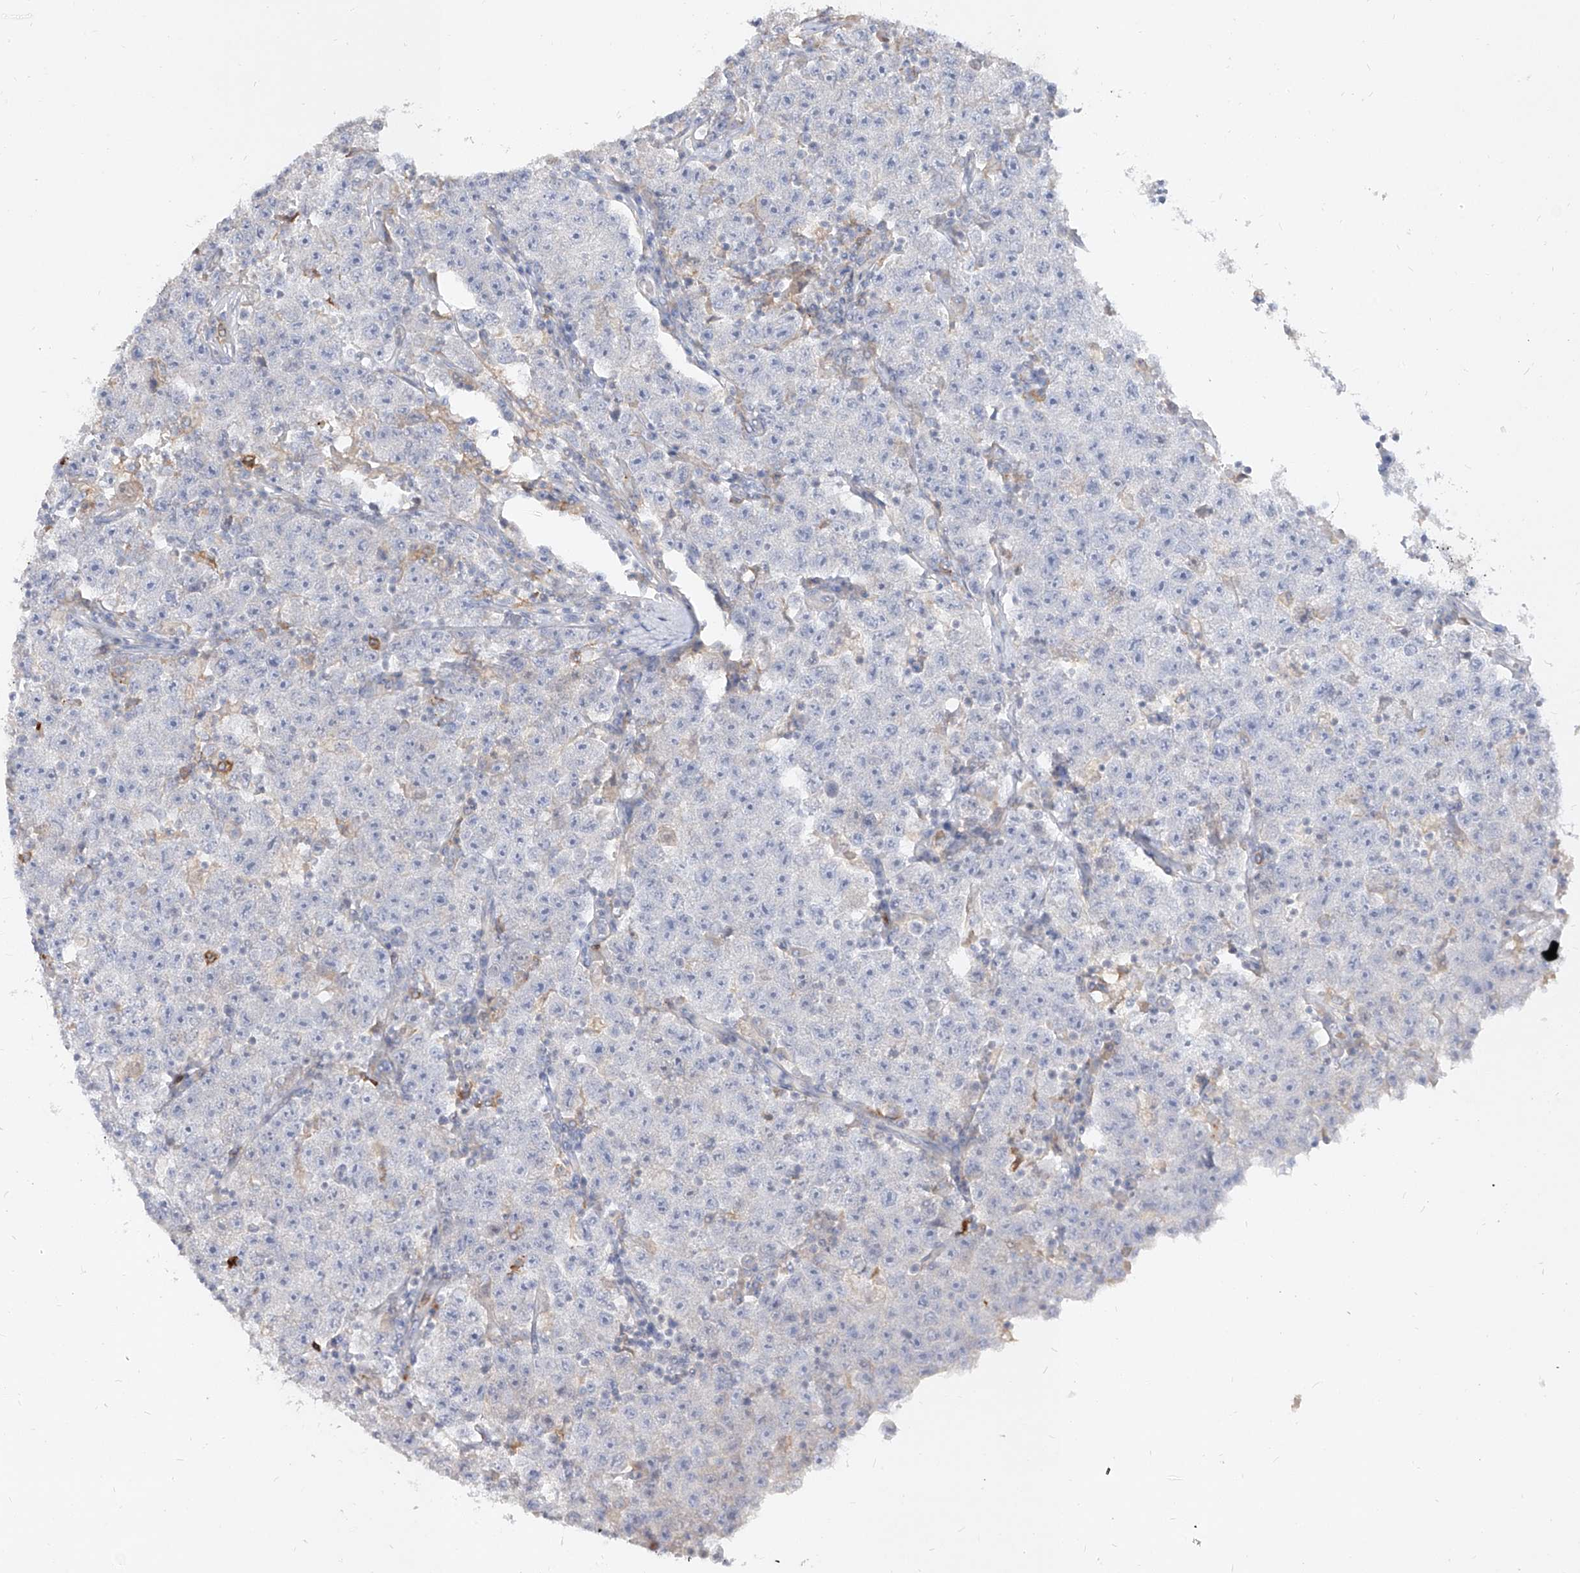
{"staining": {"intensity": "negative", "quantity": "none", "location": "none"}, "tissue": "testis cancer", "cell_type": "Tumor cells", "image_type": "cancer", "snomed": [{"axis": "morphology", "description": "Seminoma, NOS"}, {"axis": "topography", "description": "Testis"}], "caption": "Testis cancer (seminoma) was stained to show a protein in brown. There is no significant expression in tumor cells.", "gene": "RBFOX3", "patient": {"sex": "male", "age": 22}}